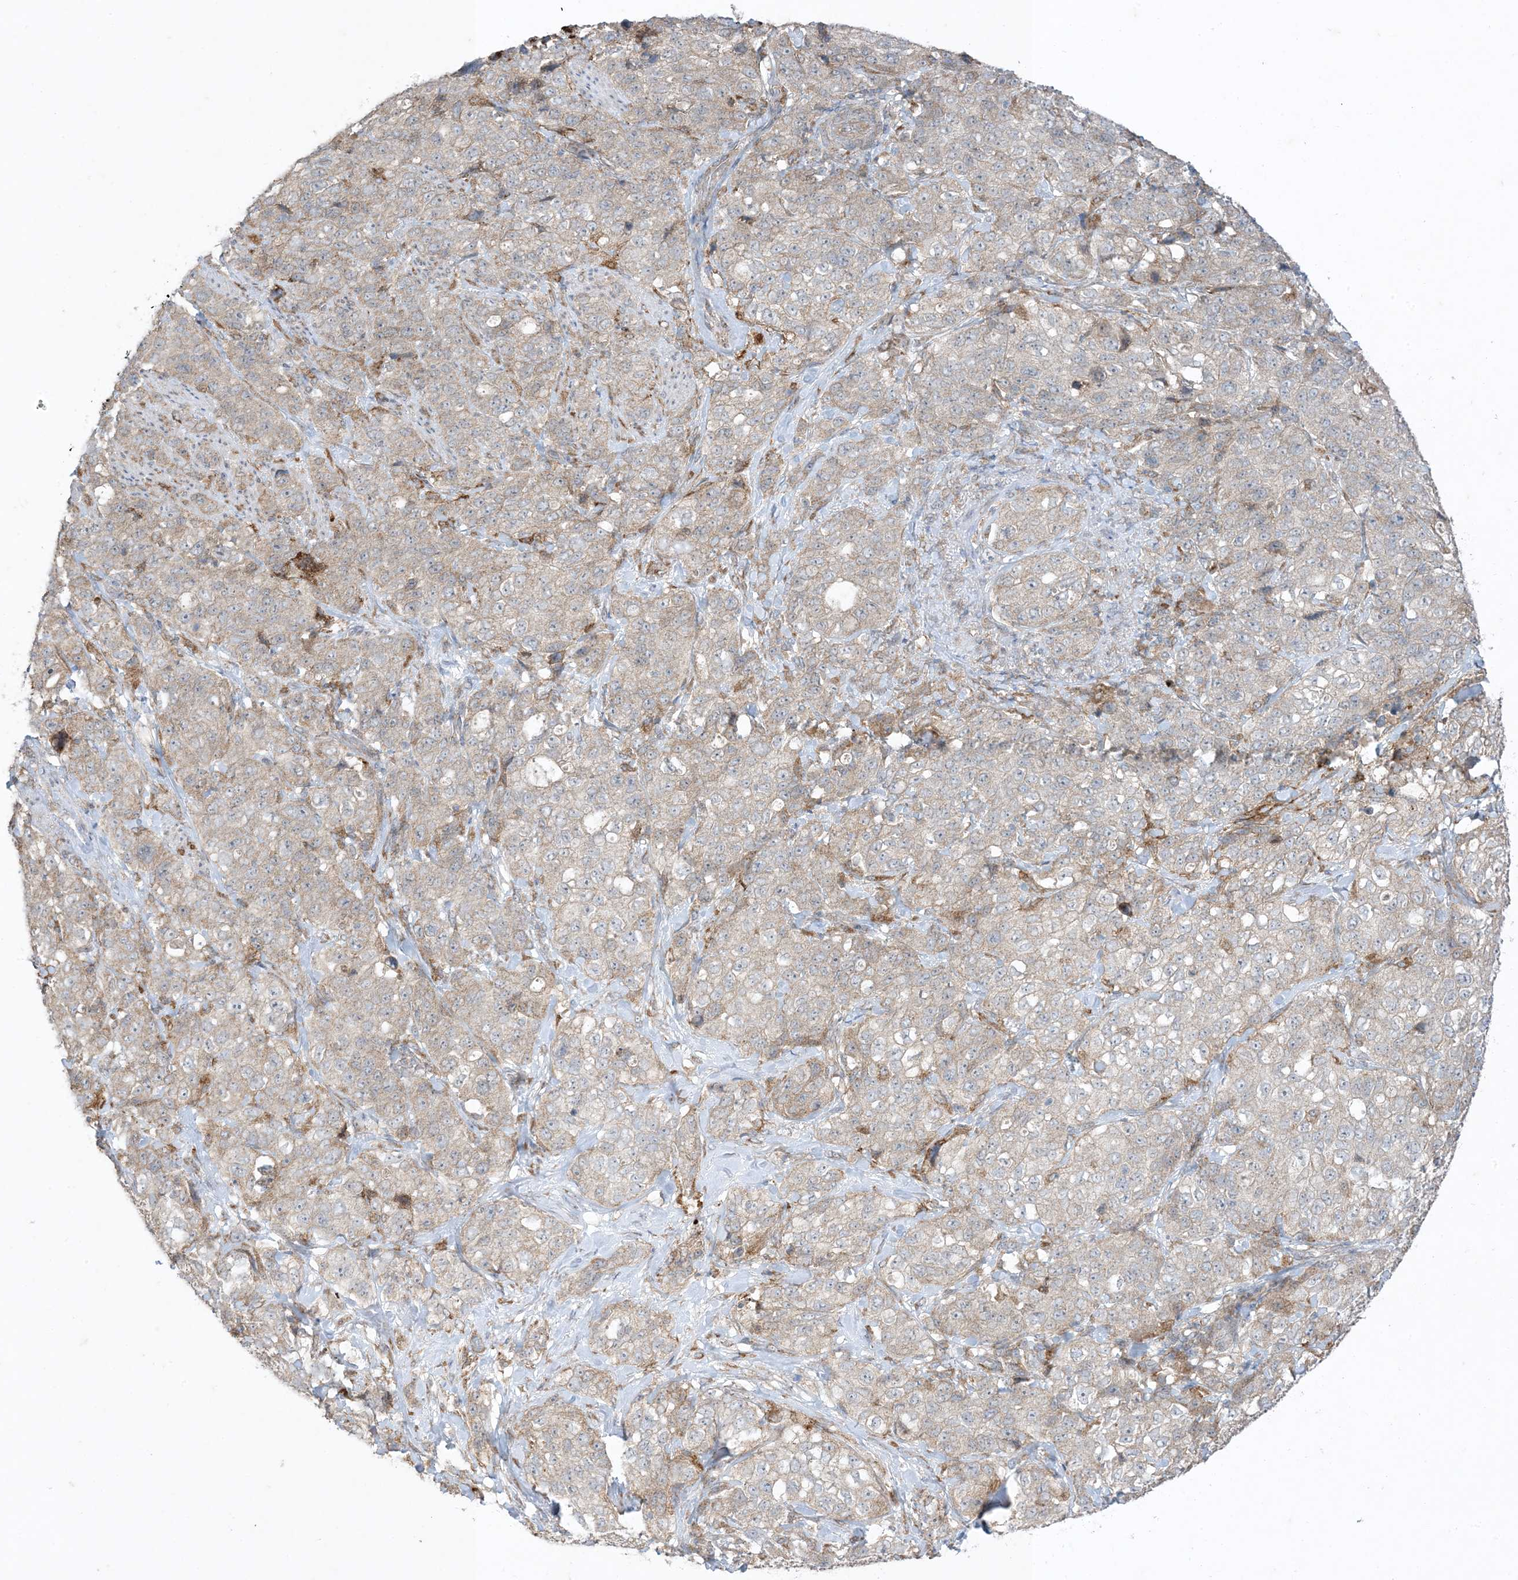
{"staining": {"intensity": "weak", "quantity": "<25%", "location": "cytoplasmic/membranous"}, "tissue": "stomach cancer", "cell_type": "Tumor cells", "image_type": "cancer", "snomed": [{"axis": "morphology", "description": "Adenocarcinoma, NOS"}, {"axis": "topography", "description": "Stomach"}], "caption": "This is an immunohistochemistry (IHC) histopathology image of human stomach cancer (adenocarcinoma). There is no positivity in tumor cells.", "gene": "ODC1", "patient": {"sex": "male", "age": 48}}